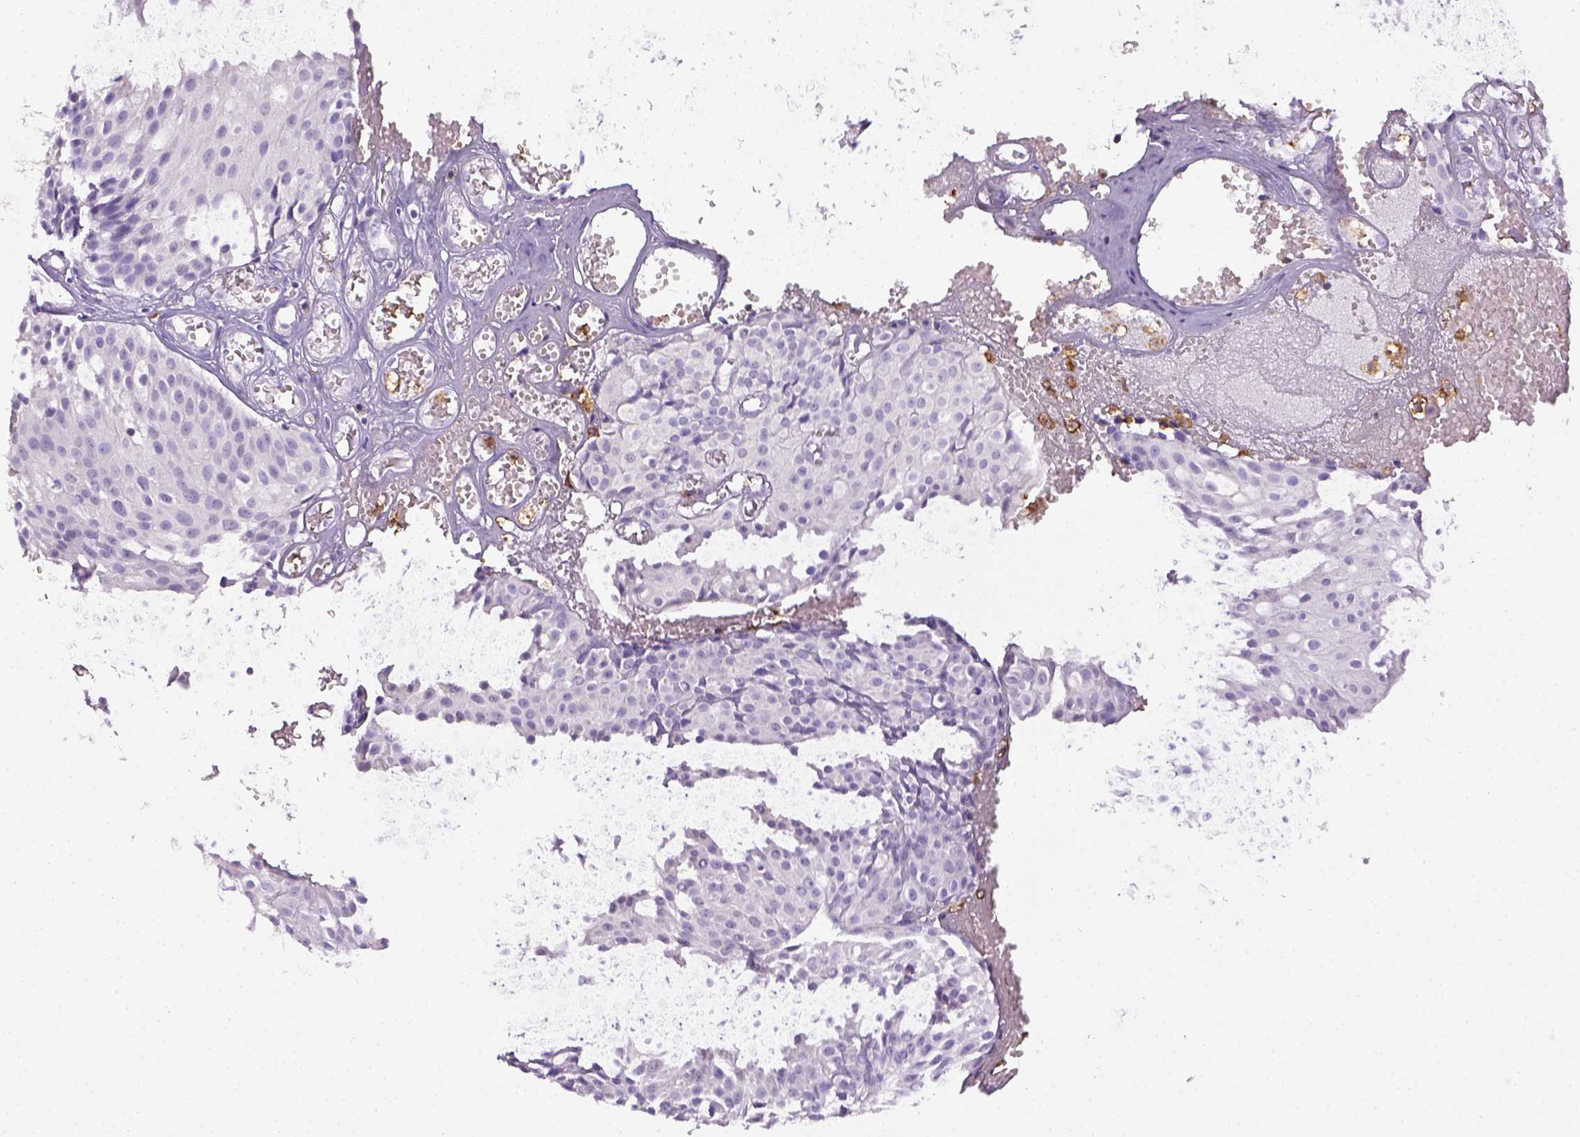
{"staining": {"intensity": "negative", "quantity": "none", "location": "none"}, "tissue": "urothelial cancer", "cell_type": "Tumor cells", "image_type": "cancer", "snomed": [{"axis": "morphology", "description": "Urothelial carcinoma, Low grade"}, {"axis": "topography", "description": "Urinary bladder"}], "caption": "DAB (3,3'-diaminobenzidine) immunohistochemical staining of human urothelial carcinoma (low-grade) exhibits no significant positivity in tumor cells. Nuclei are stained in blue.", "gene": "ITGAM", "patient": {"sex": "male", "age": 63}}